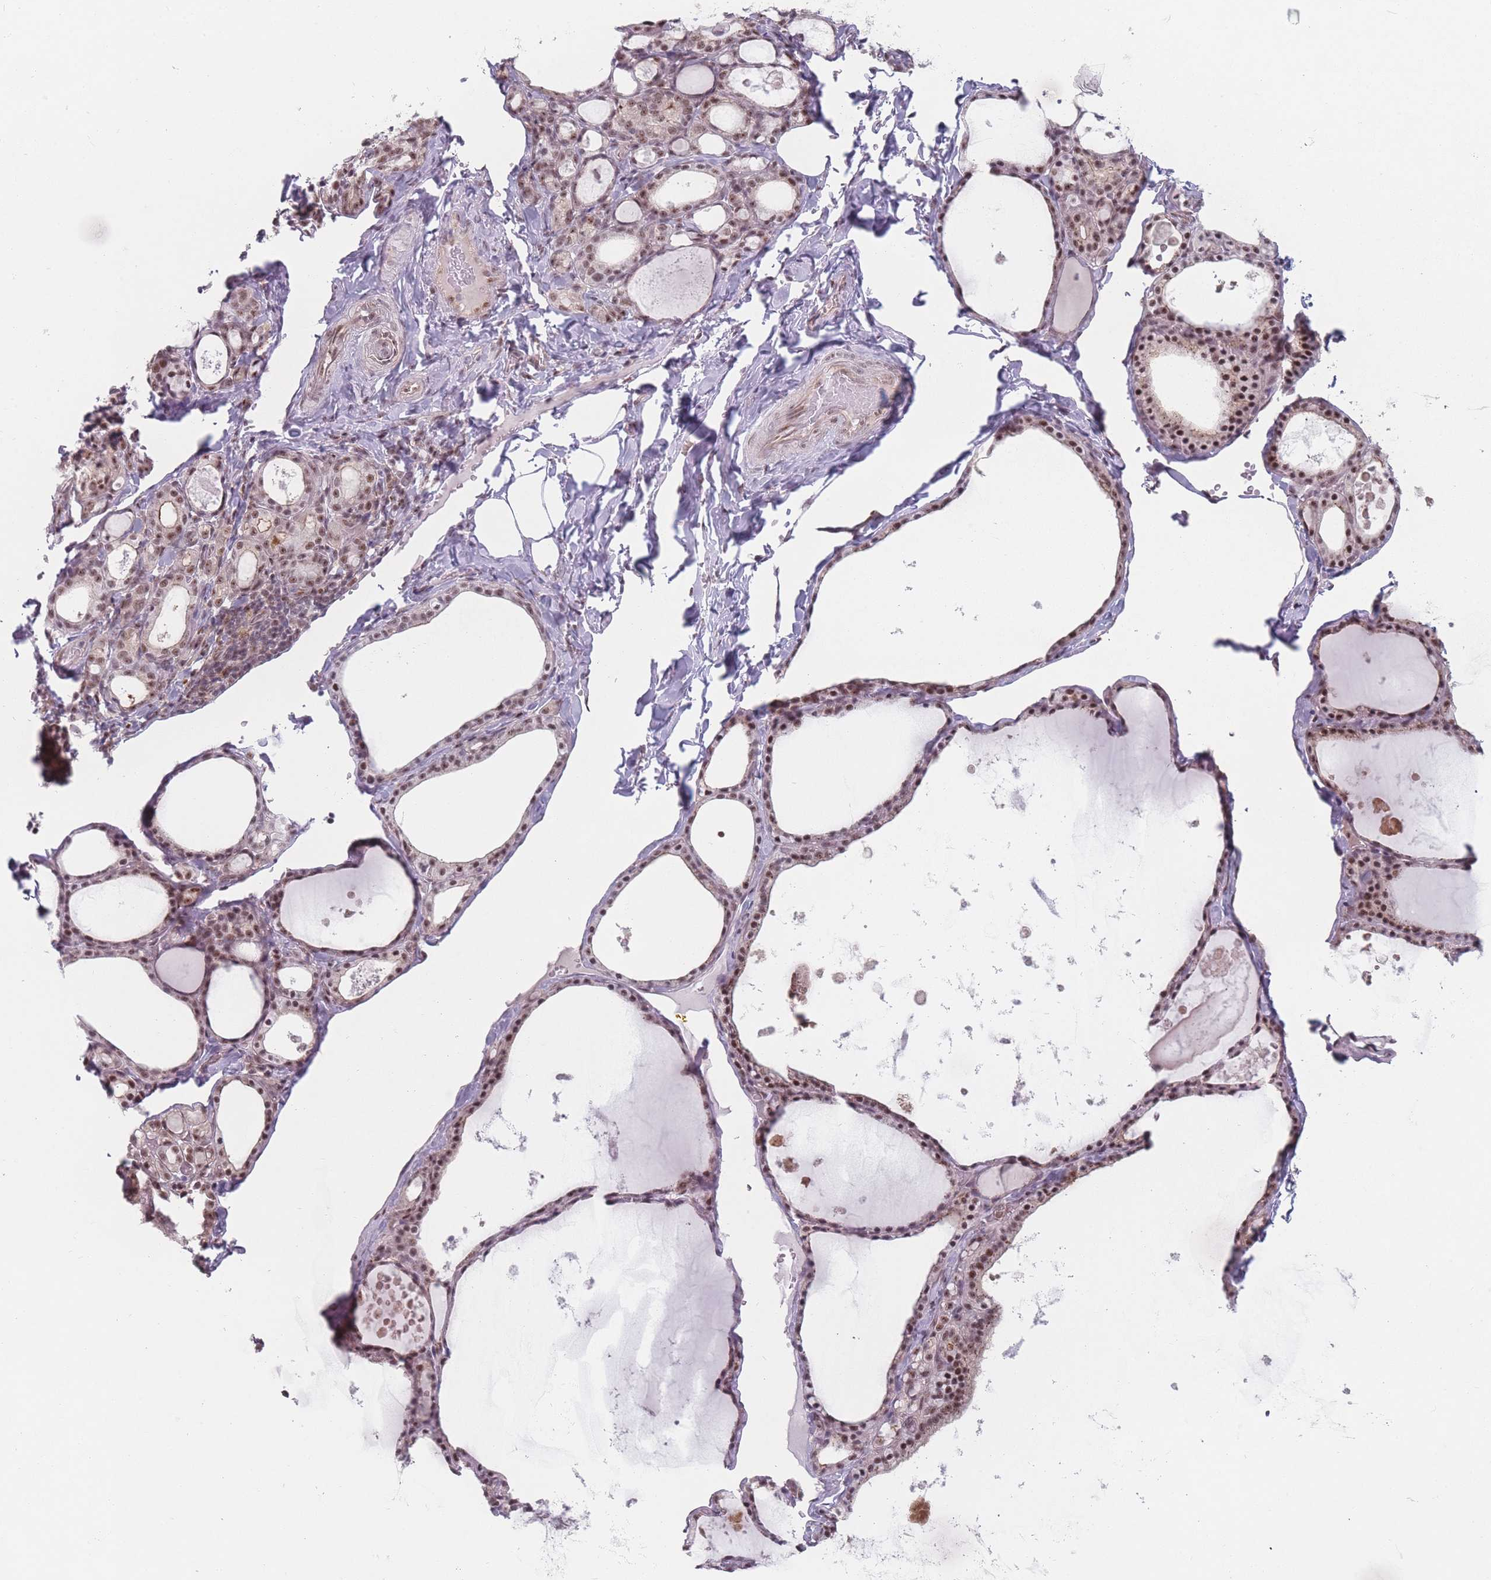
{"staining": {"intensity": "moderate", "quantity": ">75%", "location": "nuclear"}, "tissue": "thyroid gland", "cell_type": "Glandular cells", "image_type": "normal", "snomed": [{"axis": "morphology", "description": "Normal tissue, NOS"}, {"axis": "topography", "description": "Thyroid gland"}], "caption": "High-magnification brightfield microscopy of benign thyroid gland stained with DAB (brown) and counterstained with hematoxylin (blue). glandular cells exhibit moderate nuclear positivity is appreciated in approximately>75% of cells. (Stains: DAB in brown, nuclei in blue, Microscopy: brightfield microscopy at high magnification).", "gene": "ZC3H14", "patient": {"sex": "male", "age": 56}}